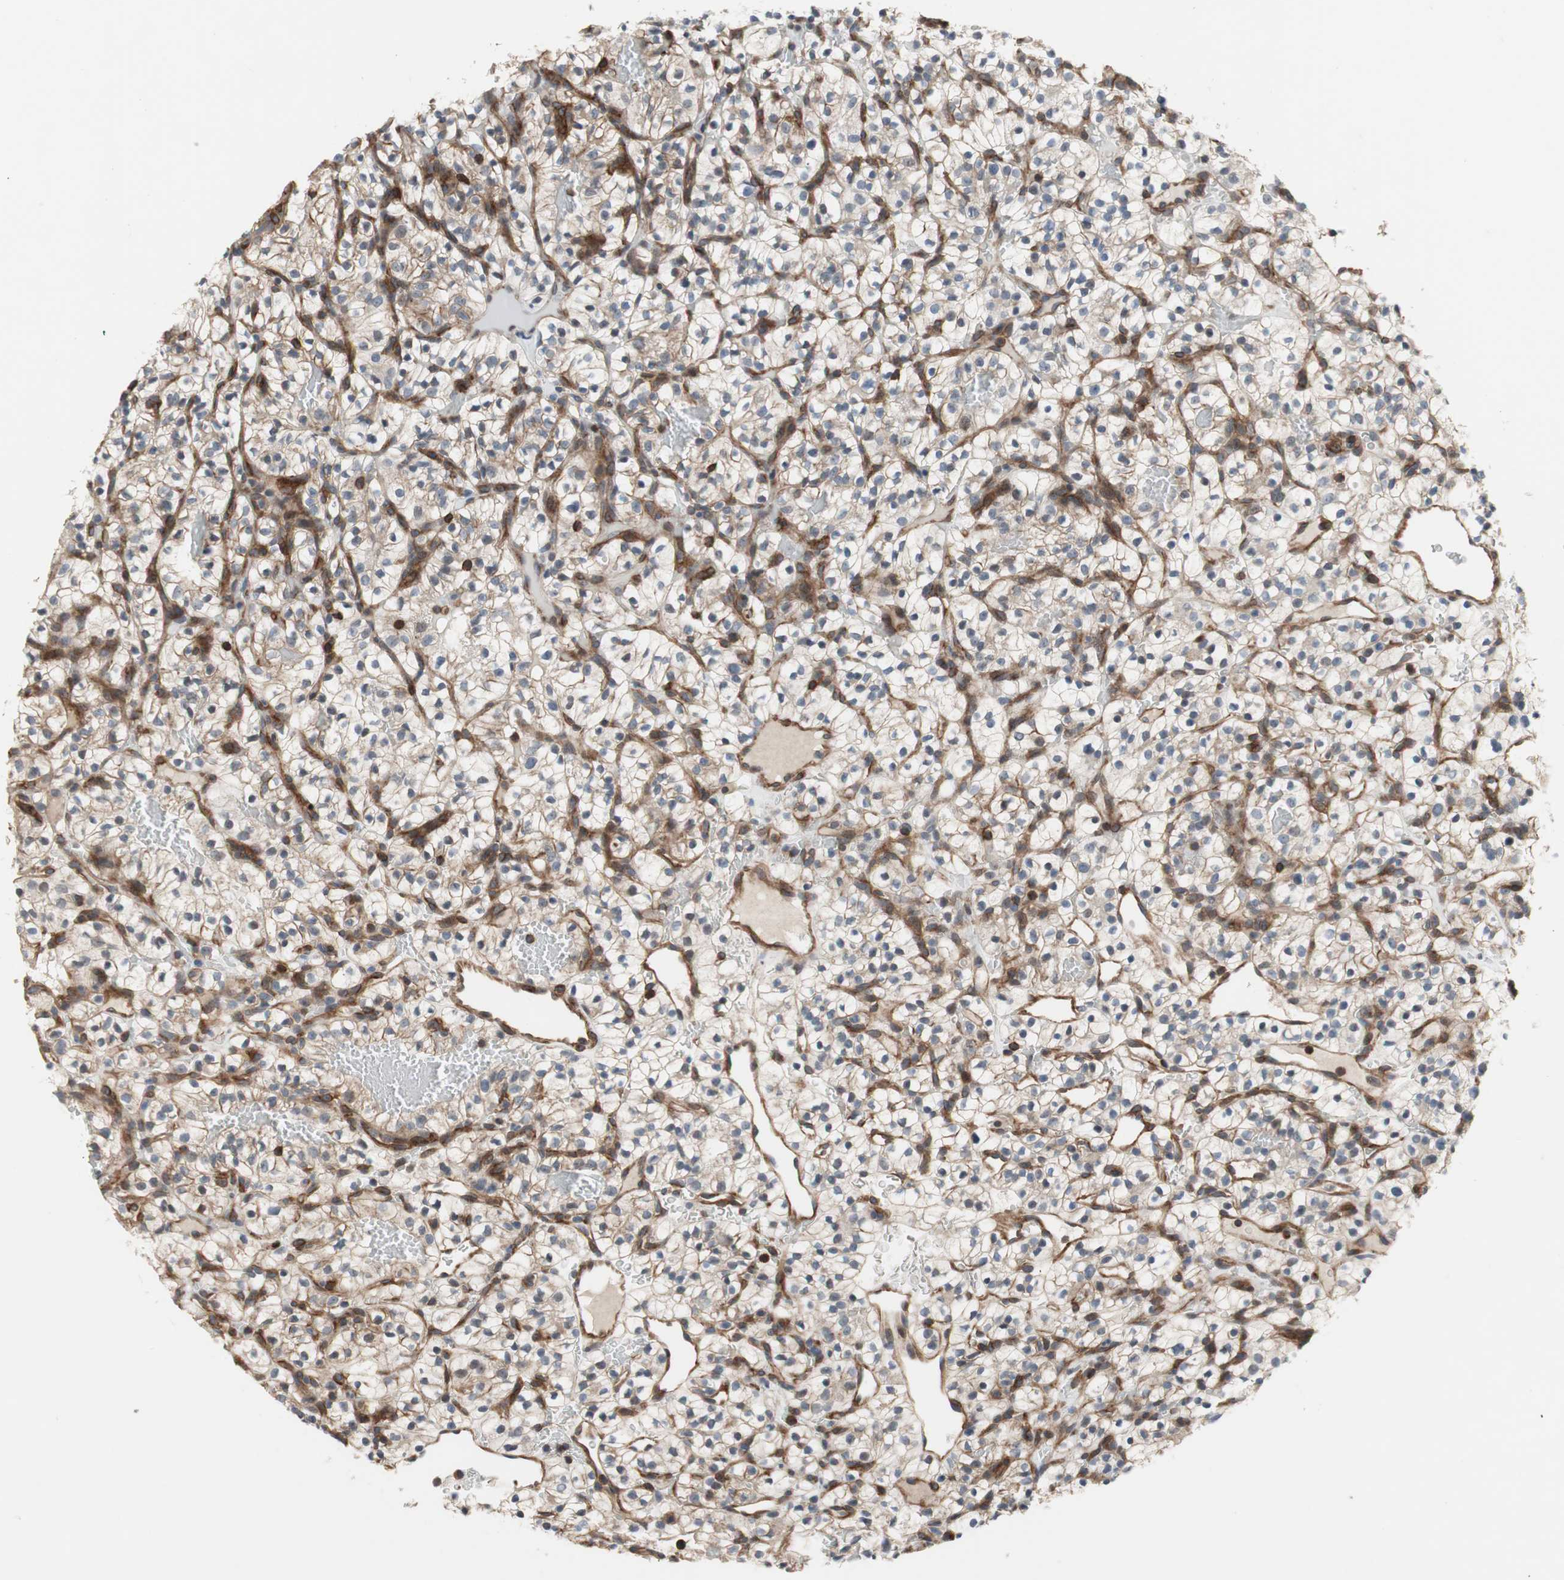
{"staining": {"intensity": "weak", "quantity": "25%-75%", "location": "cytoplasmic/membranous,nuclear"}, "tissue": "renal cancer", "cell_type": "Tumor cells", "image_type": "cancer", "snomed": [{"axis": "morphology", "description": "Adenocarcinoma, NOS"}, {"axis": "topography", "description": "Kidney"}], "caption": "Tumor cells show weak cytoplasmic/membranous and nuclear expression in about 25%-75% of cells in renal adenocarcinoma.", "gene": "GRHL1", "patient": {"sex": "female", "age": 57}}